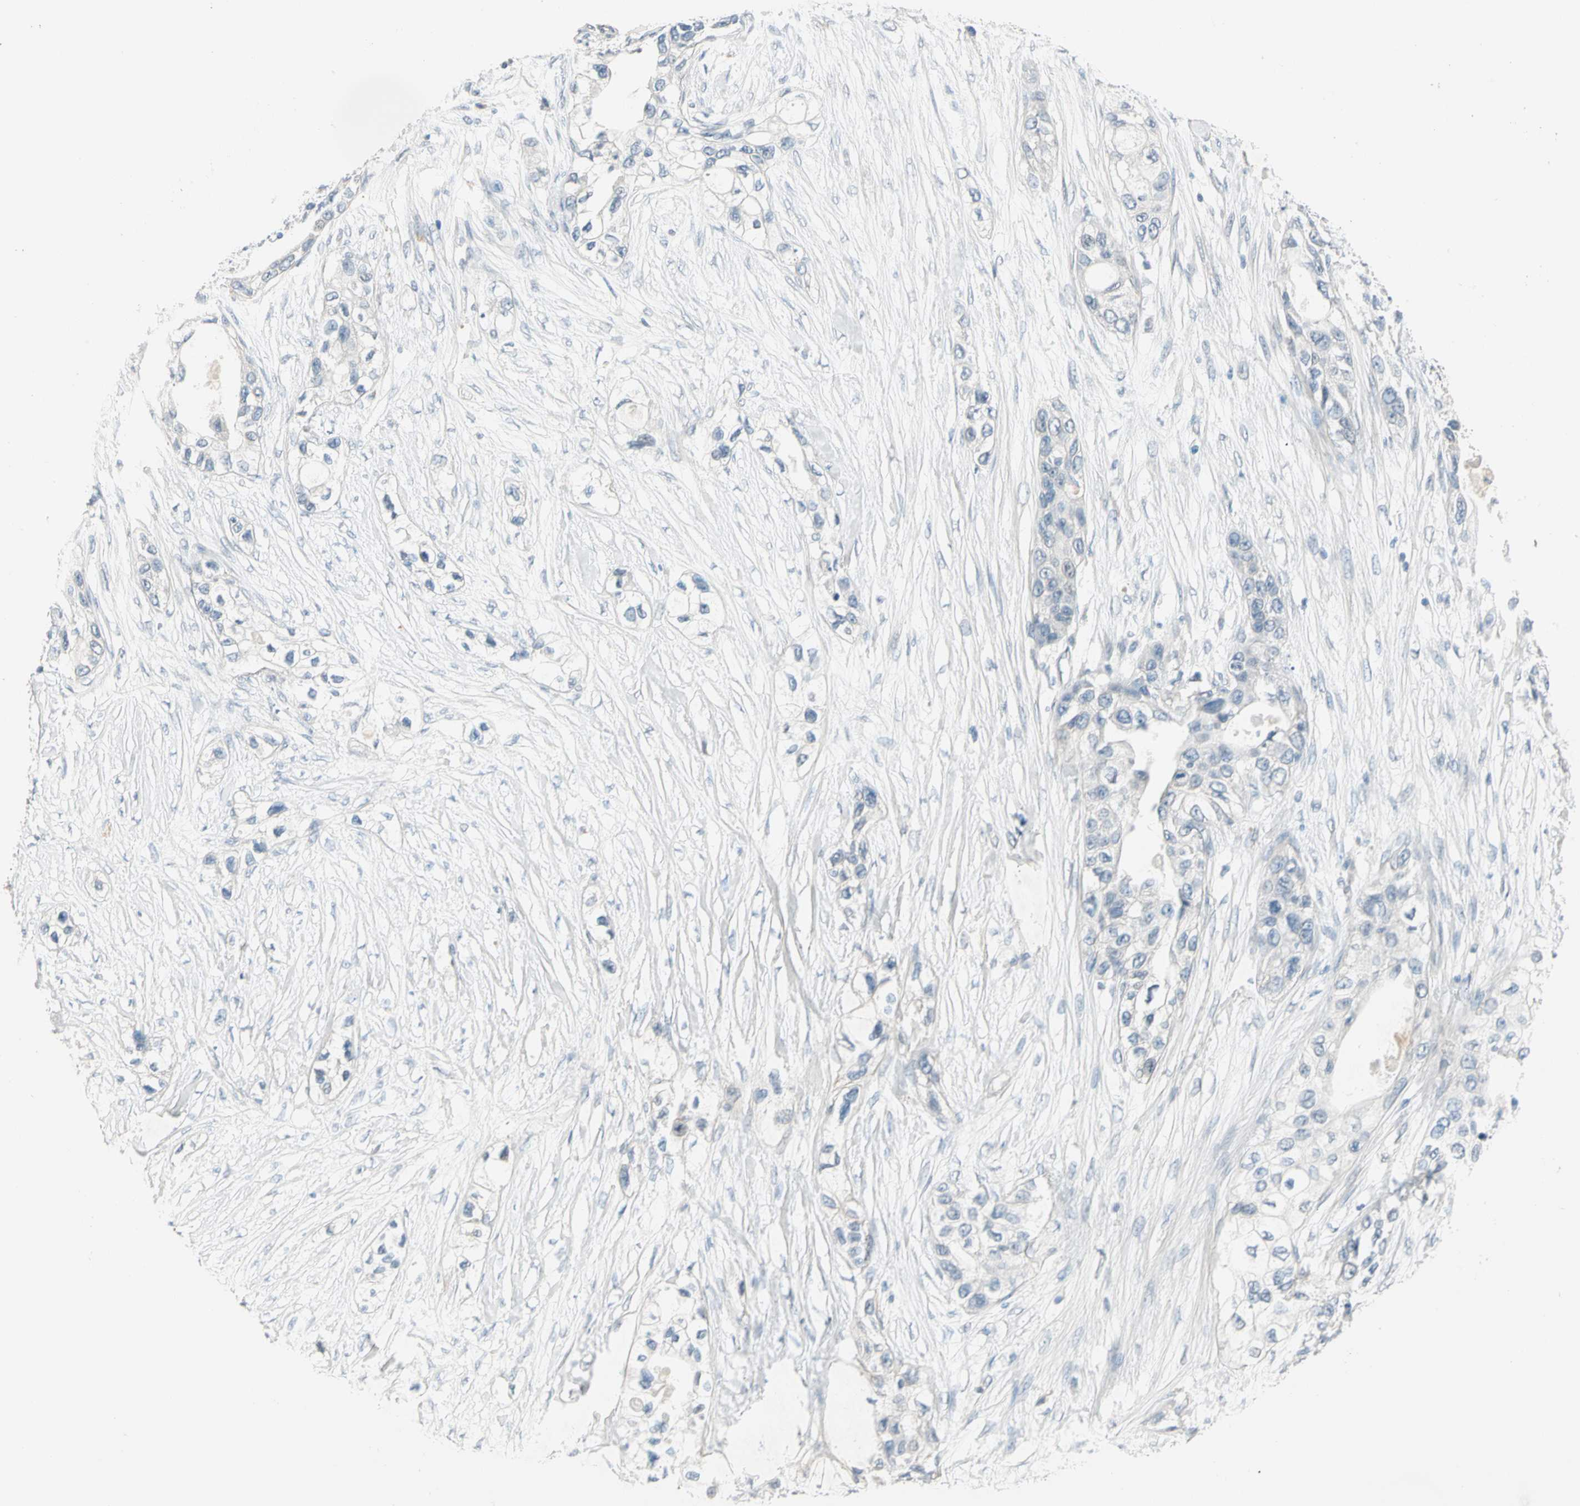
{"staining": {"intensity": "negative", "quantity": "none", "location": "none"}, "tissue": "pancreatic cancer", "cell_type": "Tumor cells", "image_type": "cancer", "snomed": [{"axis": "morphology", "description": "Adenocarcinoma, NOS"}, {"axis": "topography", "description": "Pancreas"}], "caption": "Immunohistochemical staining of pancreatic adenocarcinoma displays no significant expression in tumor cells.", "gene": "SERPIND1", "patient": {"sex": "female", "age": 70}}